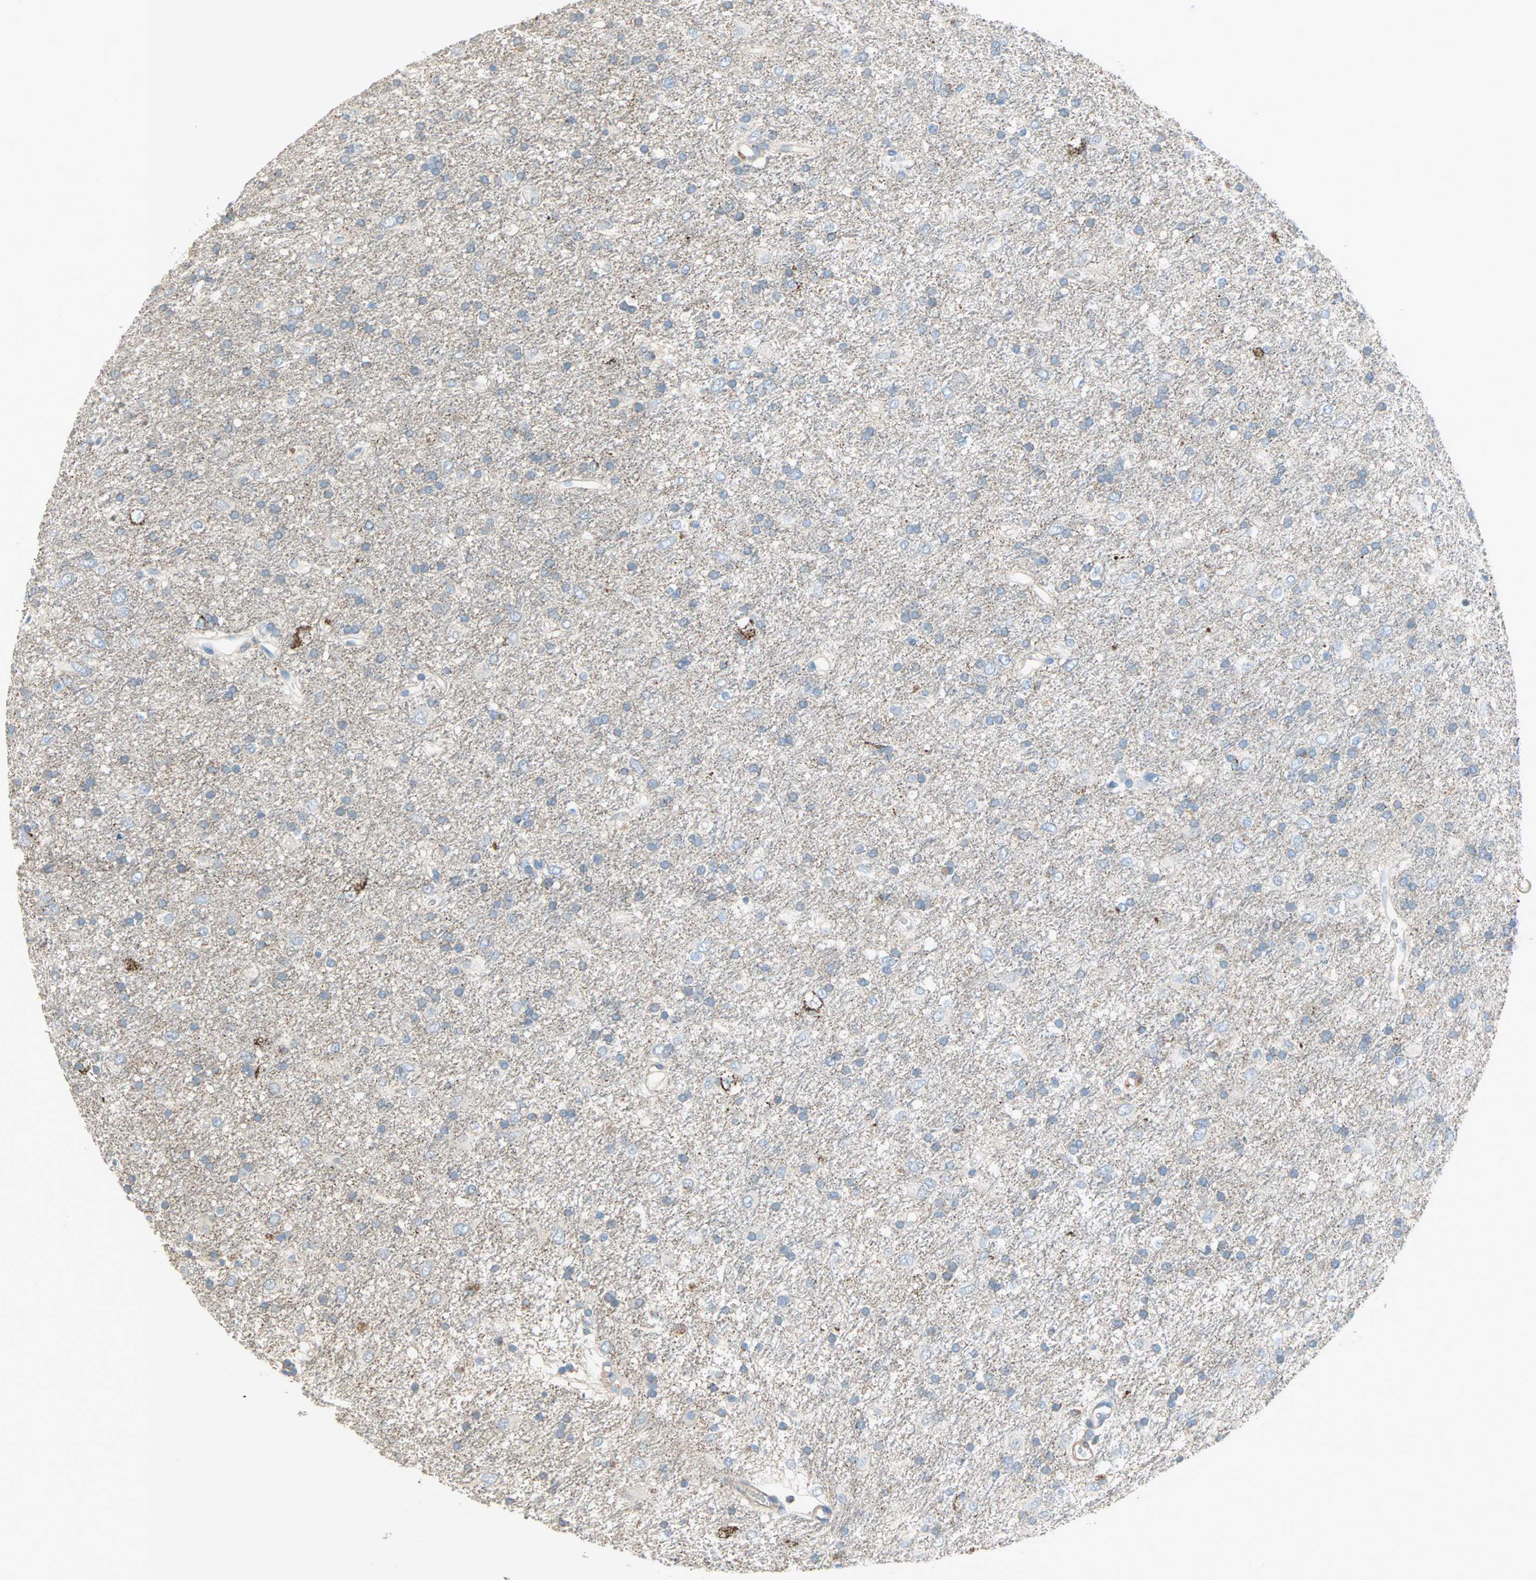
{"staining": {"intensity": "negative", "quantity": "none", "location": "none"}, "tissue": "glioma", "cell_type": "Tumor cells", "image_type": "cancer", "snomed": [{"axis": "morphology", "description": "Glioma, malignant, Low grade"}, {"axis": "topography", "description": "Brain"}], "caption": "A photomicrograph of malignant glioma (low-grade) stained for a protein reveals no brown staining in tumor cells.", "gene": "ACVRL1", "patient": {"sex": "male", "age": 77}}